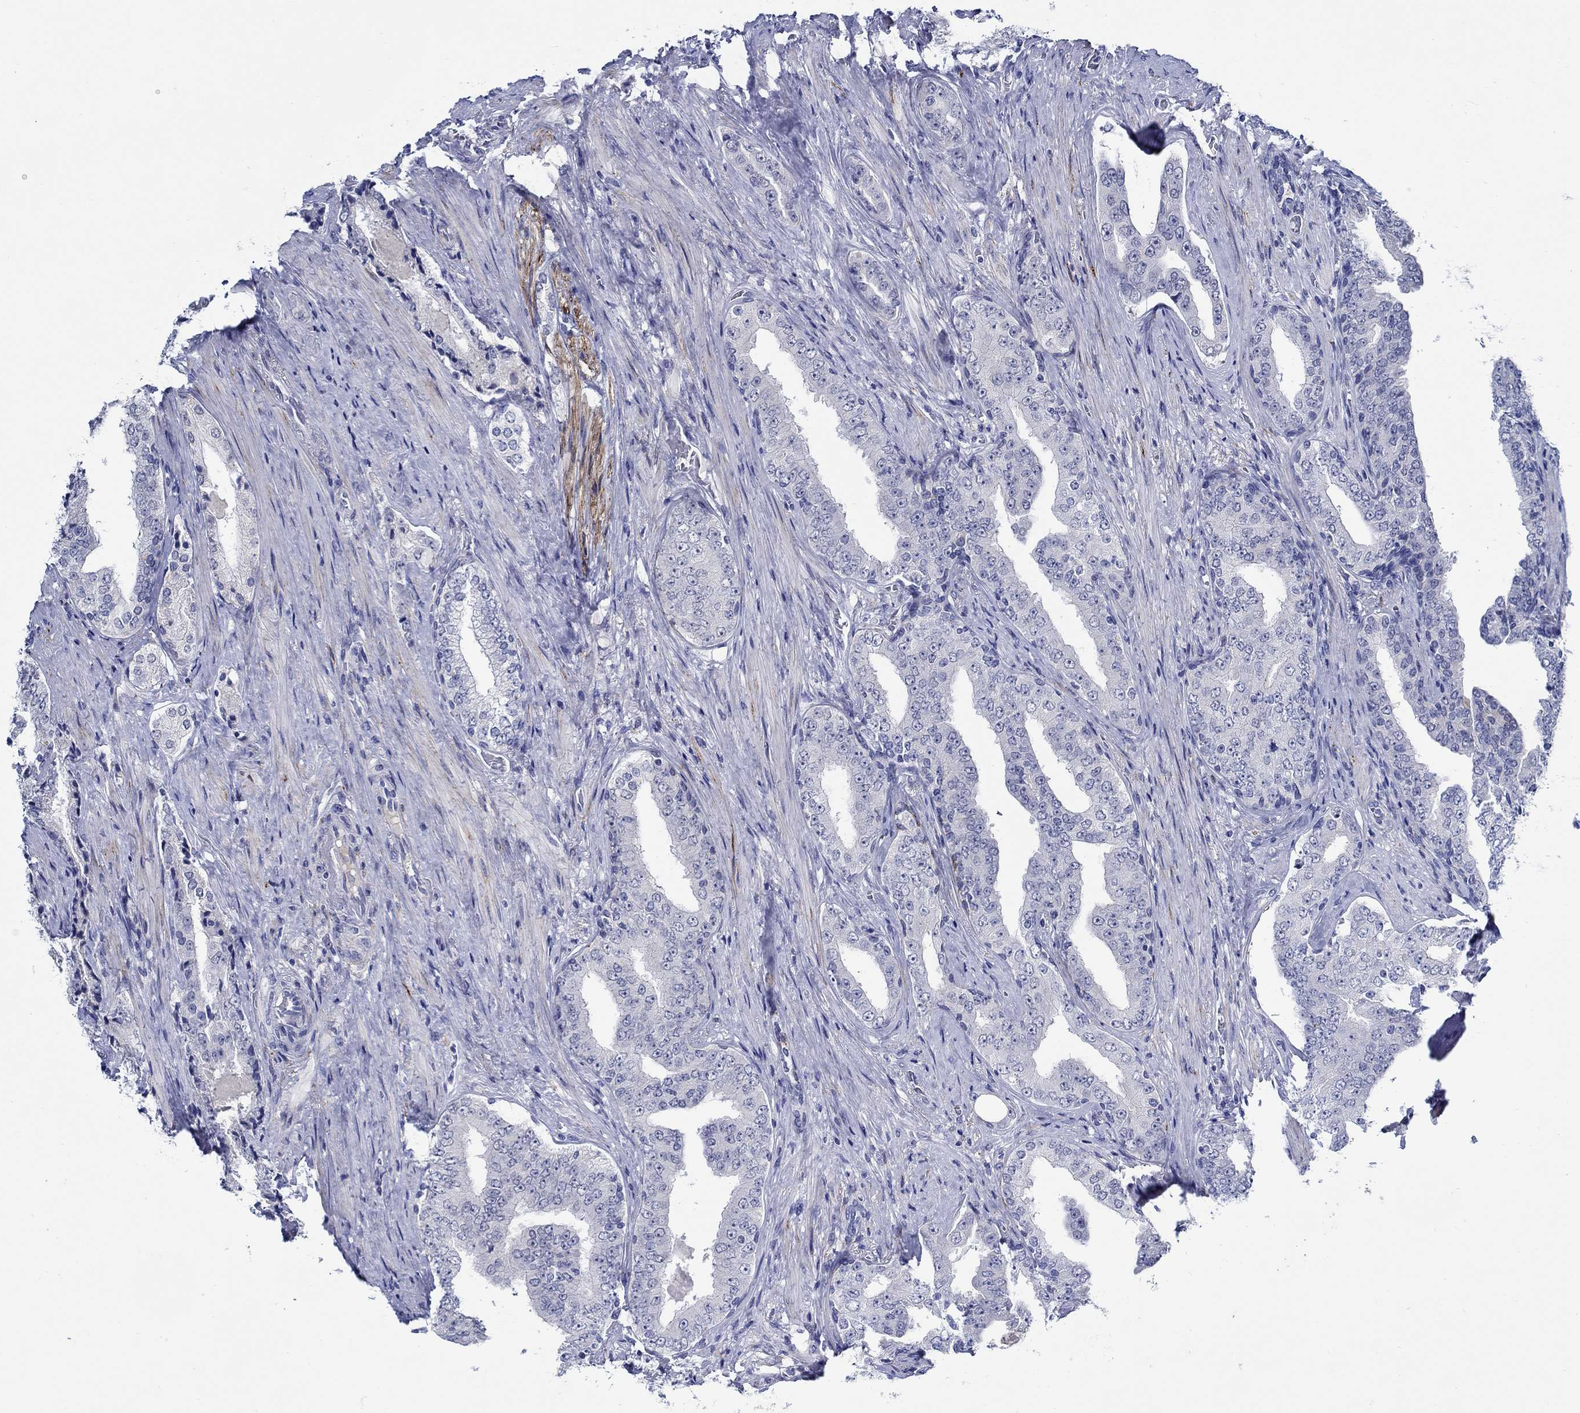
{"staining": {"intensity": "negative", "quantity": "none", "location": "none"}, "tissue": "prostate cancer", "cell_type": "Tumor cells", "image_type": "cancer", "snomed": [{"axis": "morphology", "description": "Adenocarcinoma, Low grade"}, {"axis": "topography", "description": "Prostate and seminal vesicle, NOS"}], "caption": "DAB immunohistochemical staining of human prostate cancer reveals no significant staining in tumor cells.", "gene": "MC2R", "patient": {"sex": "male", "age": 61}}